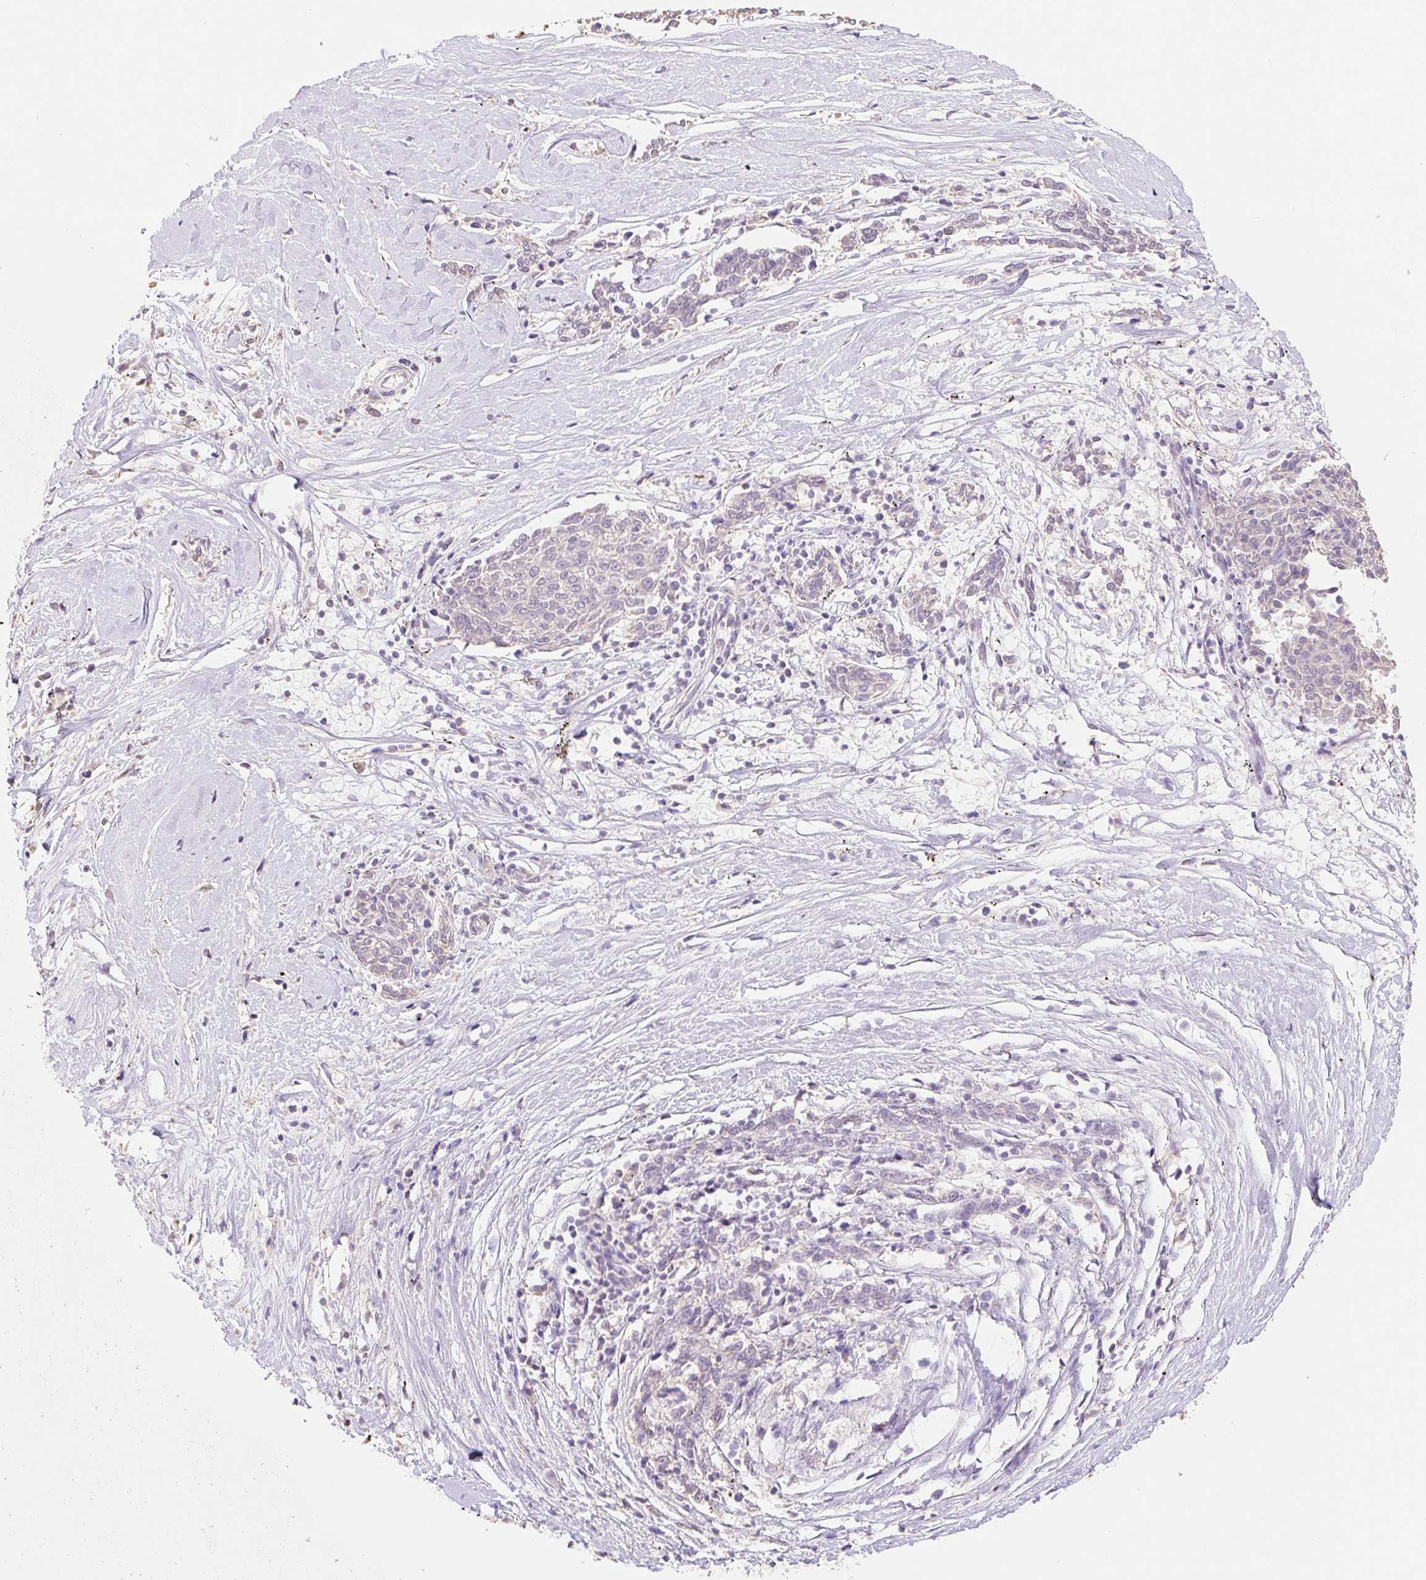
{"staining": {"intensity": "negative", "quantity": "none", "location": "none"}, "tissue": "melanoma", "cell_type": "Tumor cells", "image_type": "cancer", "snomed": [{"axis": "morphology", "description": "Malignant melanoma, NOS"}, {"axis": "topography", "description": "Skin"}], "caption": "IHC of human malignant melanoma exhibits no staining in tumor cells.", "gene": "DHX35", "patient": {"sex": "female", "age": 72}}